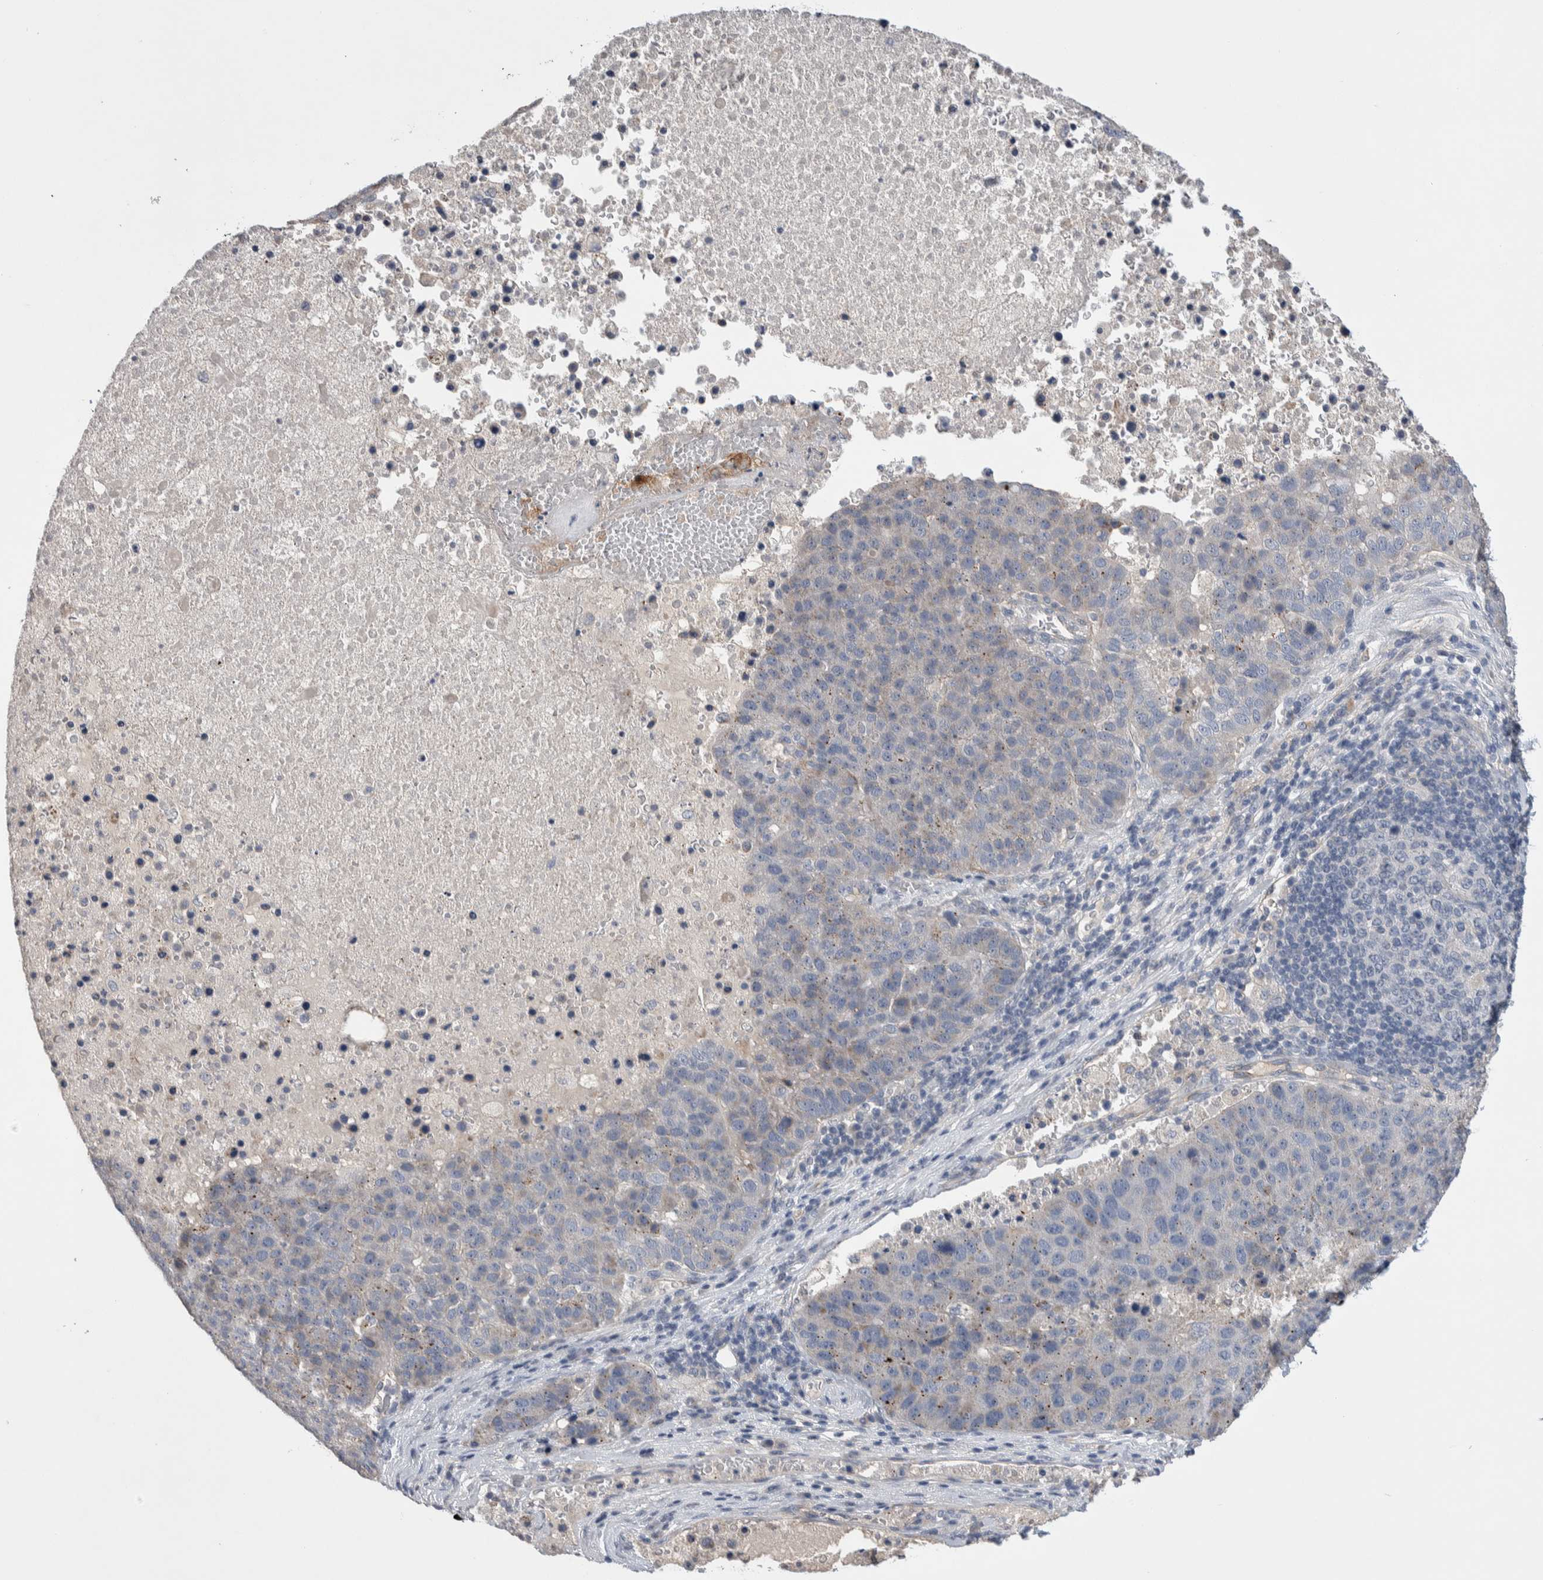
{"staining": {"intensity": "negative", "quantity": "none", "location": "none"}, "tissue": "pancreatic cancer", "cell_type": "Tumor cells", "image_type": "cancer", "snomed": [{"axis": "morphology", "description": "Adenocarcinoma, NOS"}, {"axis": "topography", "description": "Pancreas"}], "caption": "Histopathology image shows no protein expression in tumor cells of pancreatic cancer tissue. (IHC, brightfield microscopy, high magnification).", "gene": "CEP131", "patient": {"sex": "female", "age": 61}}